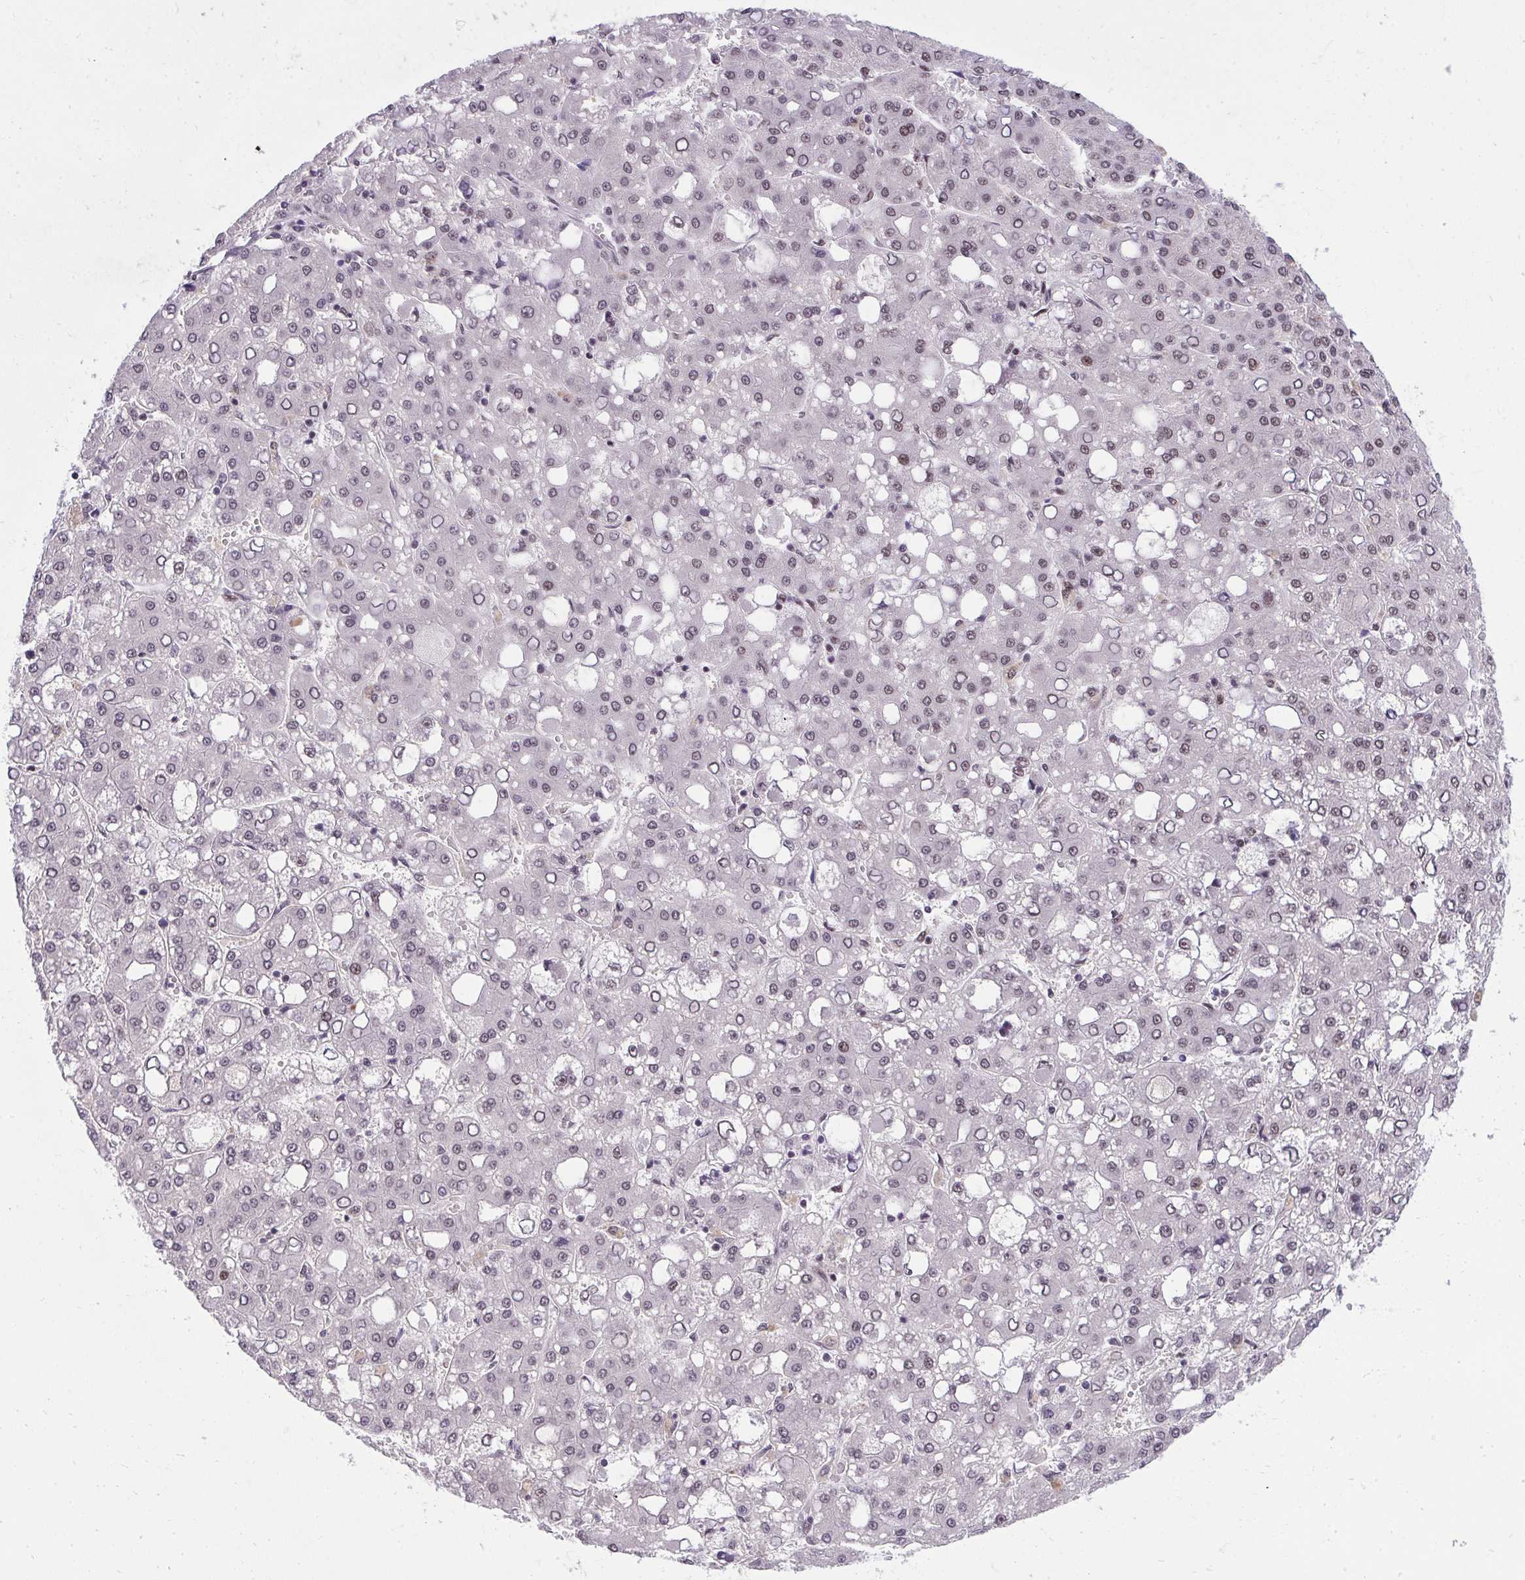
{"staining": {"intensity": "moderate", "quantity": "<25%", "location": "nuclear"}, "tissue": "liver cancer", "cell_type": "Tumor cells", "image_type": "cancer", "snomed": [{"axis": "morphology", "description": "Carcinoma, Hepatocellular, NOS"}, {"axis": "topography", "description": "Liver"}], "caption": "Immunohistochemistry histopathology image of neoplastic tissue: liver hepatocellular carcinoma stained using IHC displays low levels of moderate protein expression localized specifically in the nuclear of tumor cells, appearing as a nuclear brown color.", "gene": "SYNE4", "patient": {"sex": "male", "age": 65}}